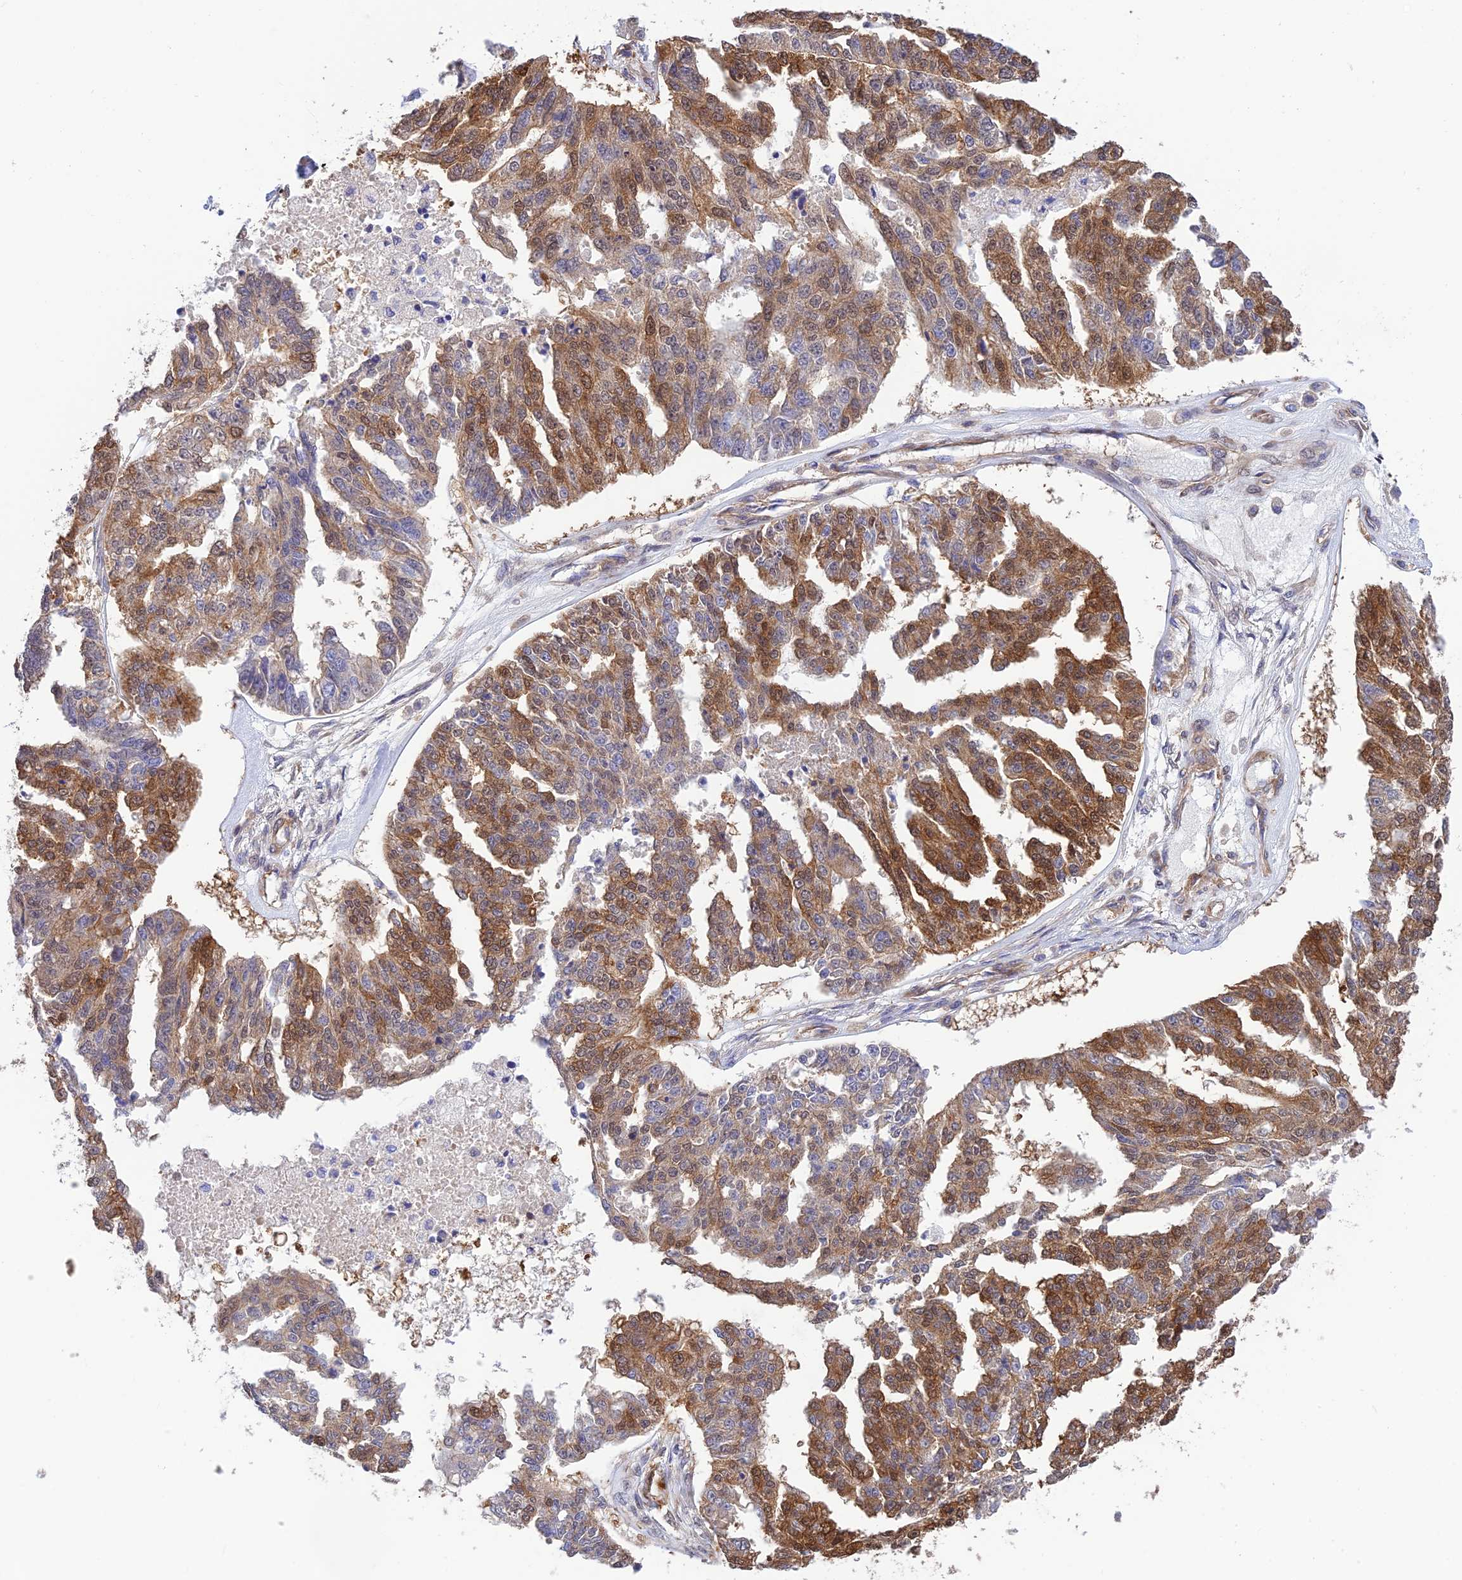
{"staining": {"intensity": "strong", "quantity": "25%-75%", "location": "cytoplasmic/membranous"}, "tissue": "ovarian cancer", "cell_type": "Tumor cells", "image_type": "cancer", "snomed": [{"axis": "morphology", "description": "Cystadenocarcinoma, serous, NOS"}, {"axis": "topography", "description": "Ovary"}], "caption": "Human ovarian cancer stained with a brown dye shows strong cytoplasmic/membranous positive positivity in about 25%-75% of tumor cells.", "gene": "EVI5L", "patient": {"sex": "female", "age": 58}}